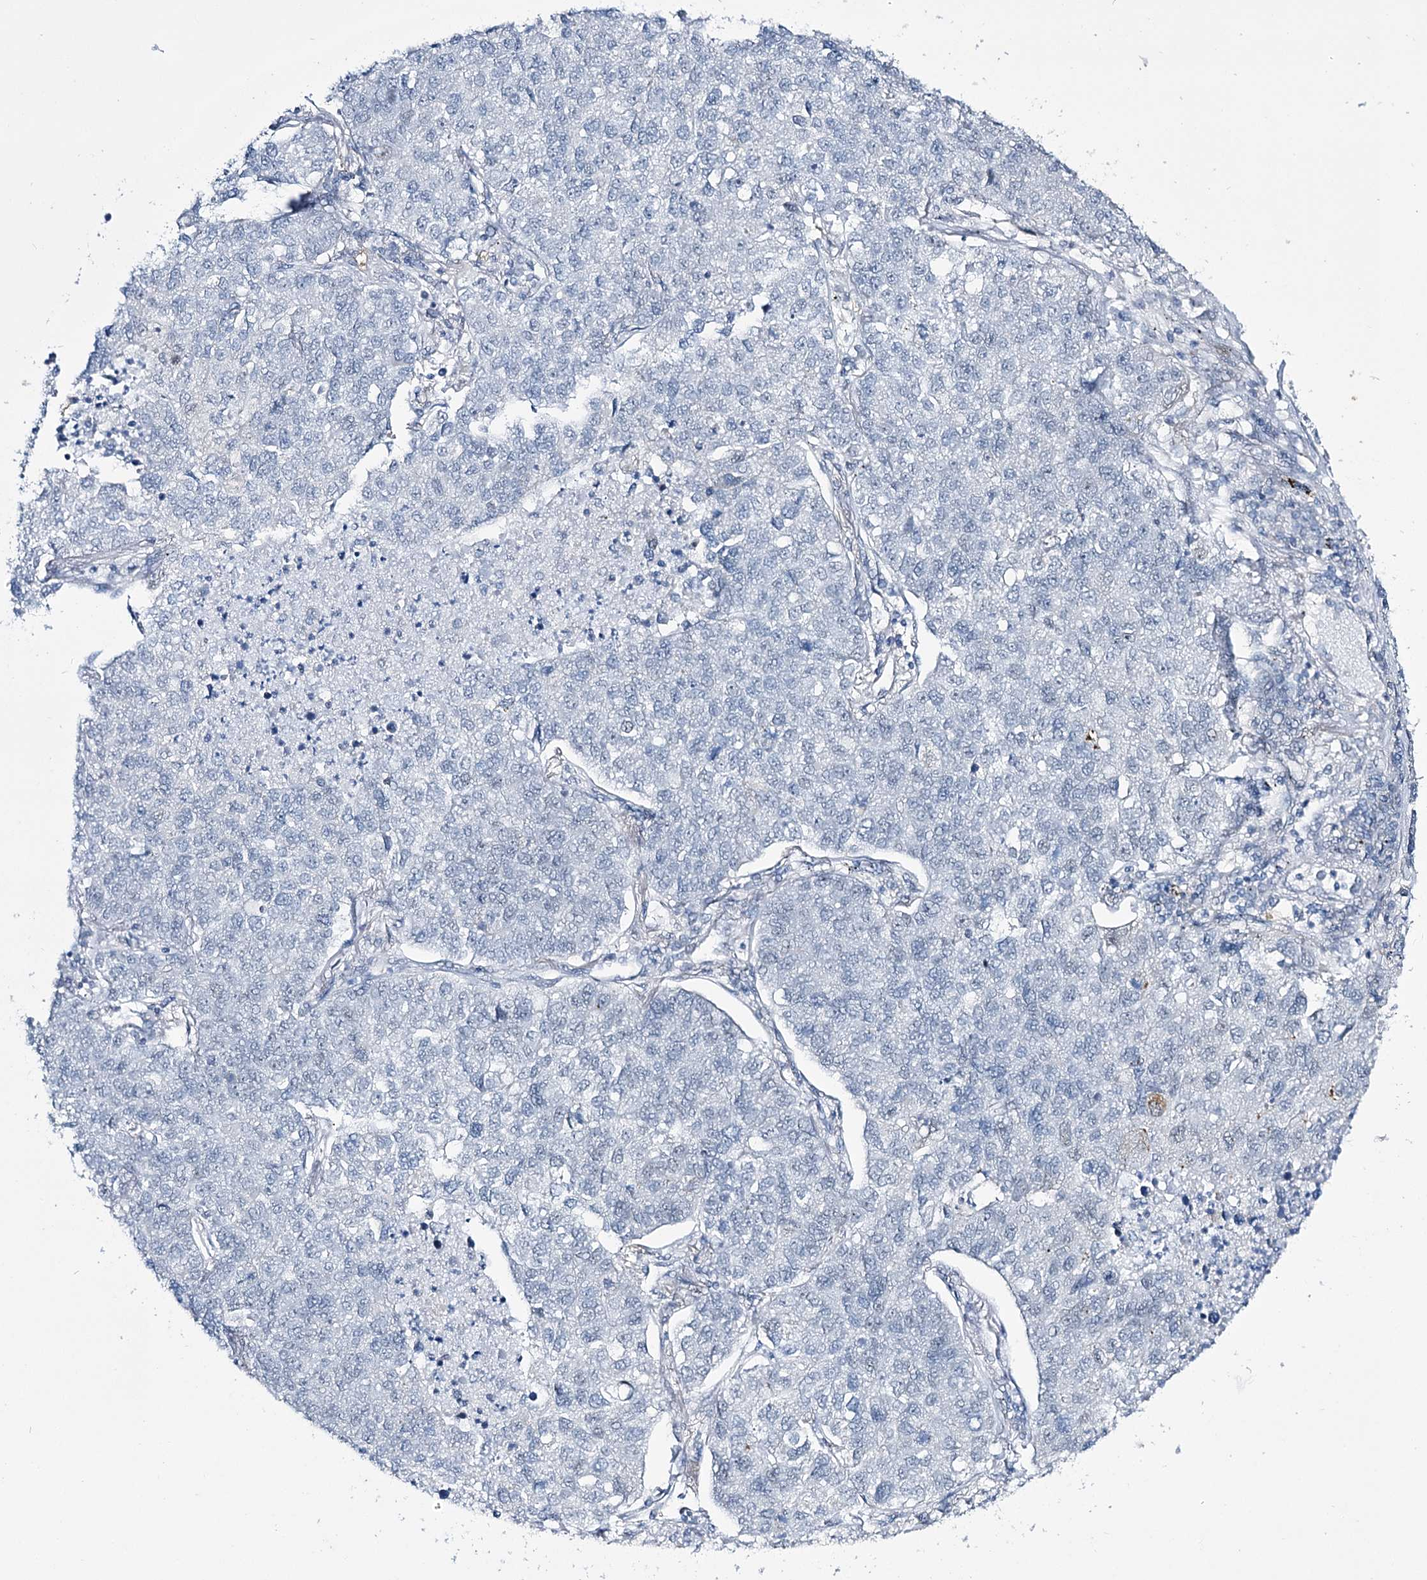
{"staining": {"intensity": "negative", "quantity": "none", "location": "none"}, "tissue": "lung cancer", "cell_type": "Tumor cells", "image_type": "cancer", "snomed": [{"axis": "morphology", "description": "Adenocarcinoma, NOS"}, {"axis": "topography", "description": "Lung"}], "caption": "Image shows no significant protein staining in tumor cells of lung adenocarcinoma.", "gene": "RBM15B", "patient": {"sex": "male", "age": 49}}